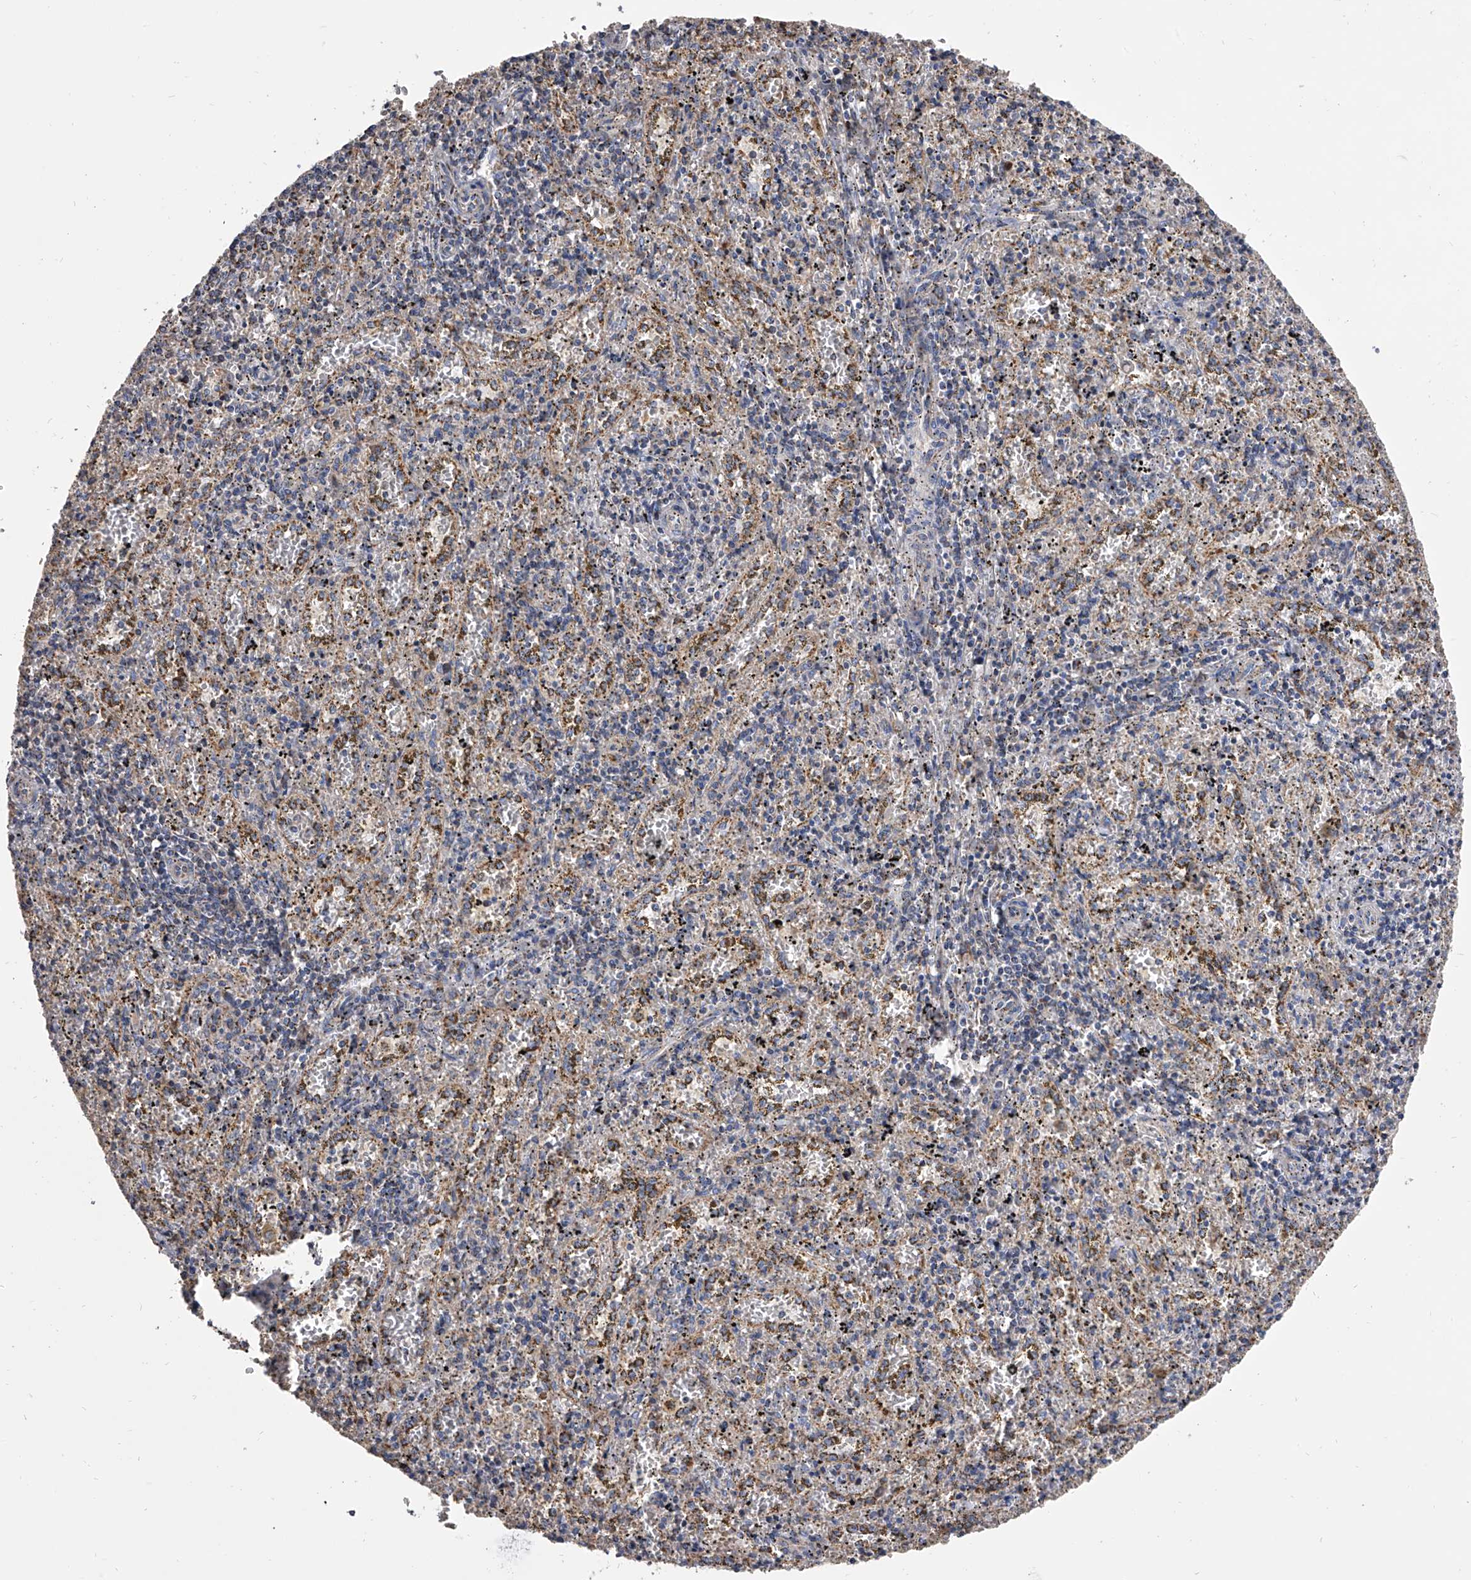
{"staining": {"intensity": "moderate", "quantity": "<25%", "location": "cytoplasmic/membranous"}, "tissue": "spleen", "cell_type": "Cells in red pulp", "image_type": "normal", "snomed": [{"axis": "morphology", "description": "Normal tissue, NOS"}, {"axis": "topography", "description": "Spleen"}], "caption": "Immunohistochemistry of benign human spleen demonstrates low levels of moderate cytoplasmic/membranous positivity in approximately <25% of cells in red pulp.", "gene": "MRPL28", "patient": {"sex": "male", "age": 11}}